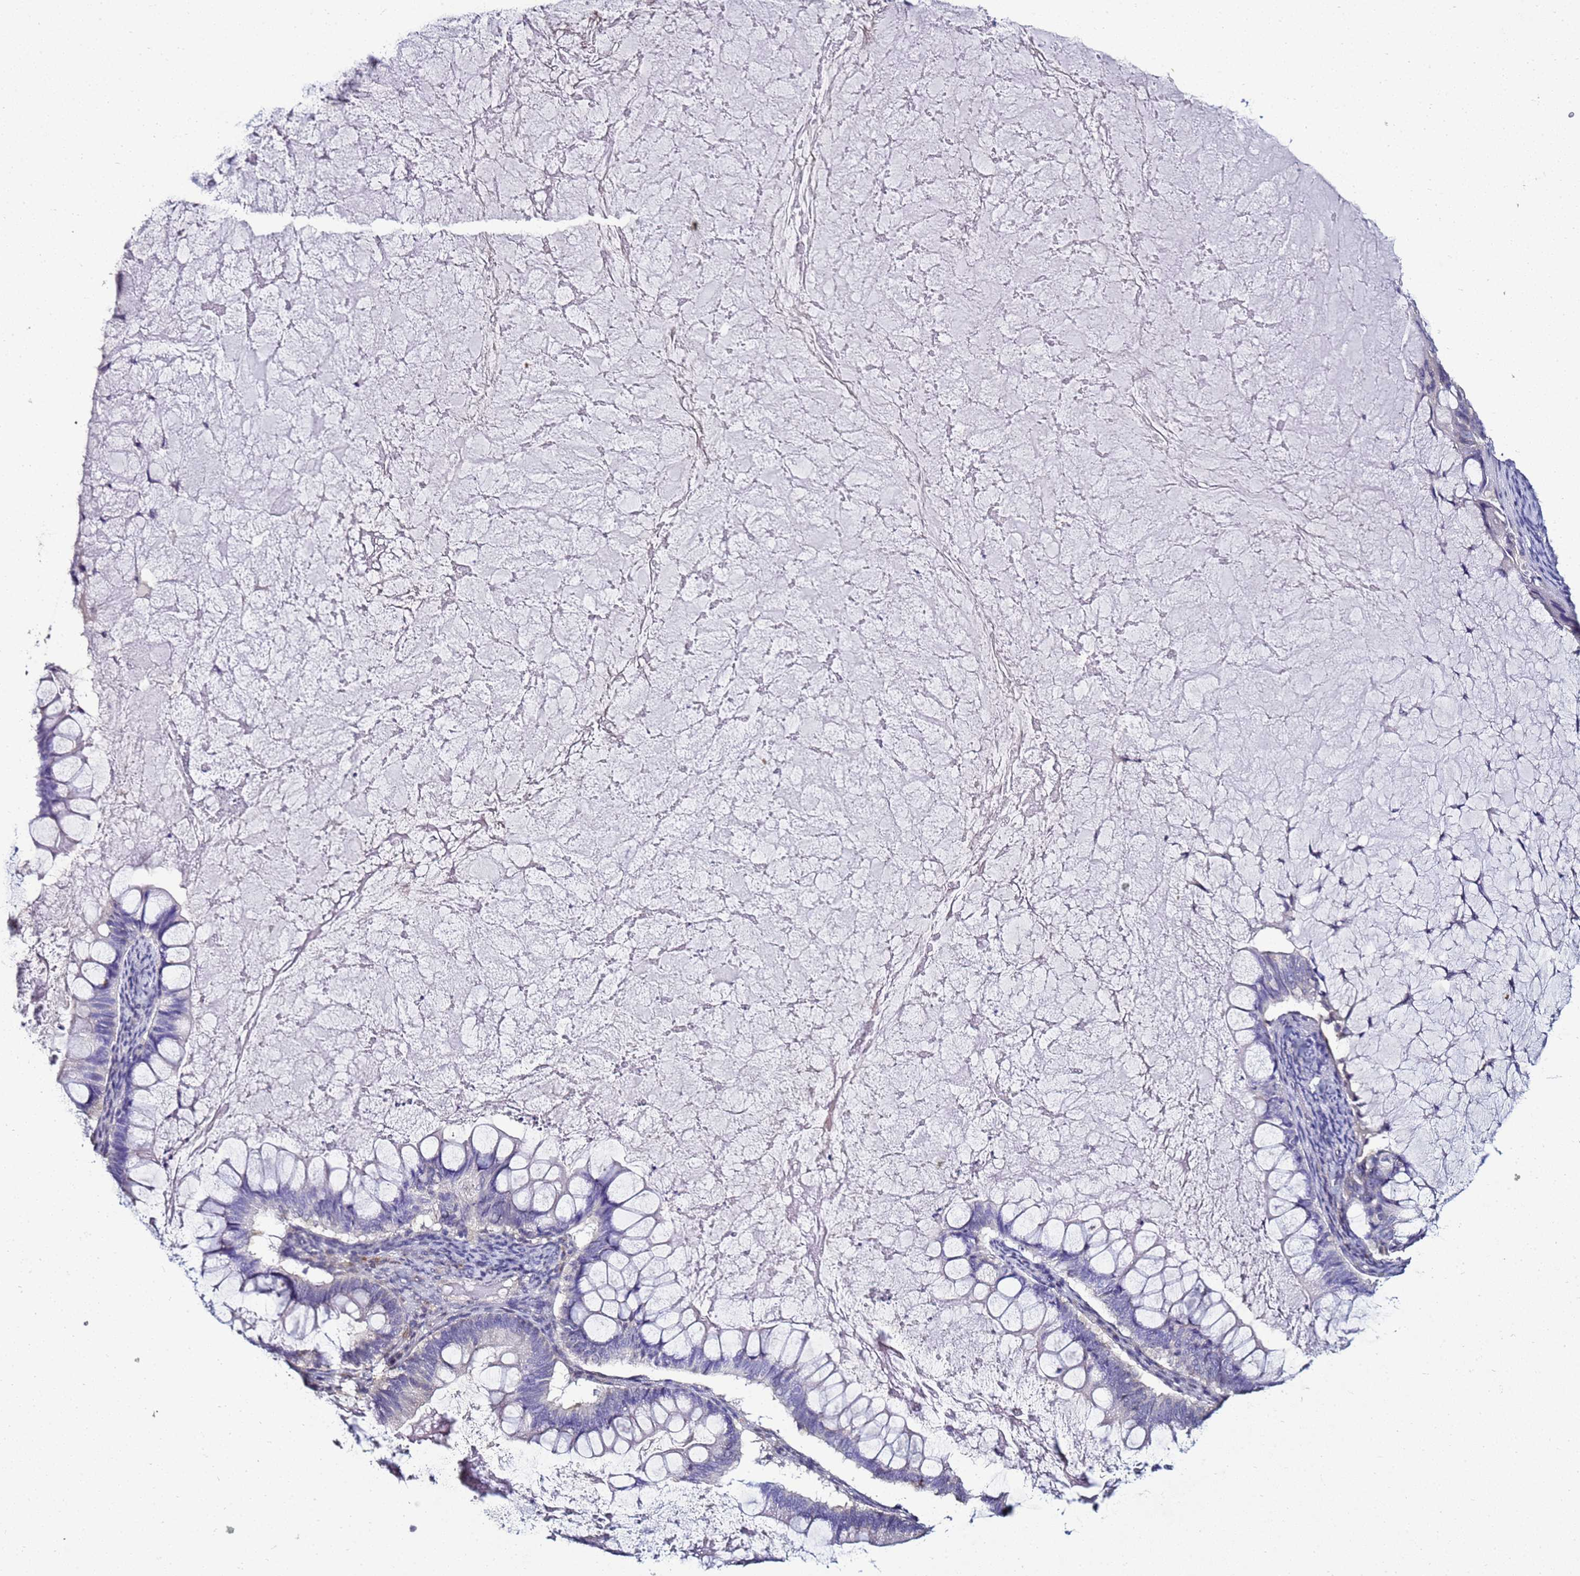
{"staining": {"intensity": "negative", "quantity": "none", "location": "none"}, "tissue": "ovarian cancer", "cell_type": "Tumor cells", "image_type": "cancer", "snomed": [{"axis": "morphology", "description": "Cystadenocarcinoma, mucinous, NOS"}, {"axis": "topography", "description": "Ovary"}], "caption": "An image of ovarian cancer (mucinous cystadenocarcinoma) stained for a protein demonstrates no brown staining in tumor cells.", "gene": "FAM166B", "patient": {"sex": "female", "age": 61}}